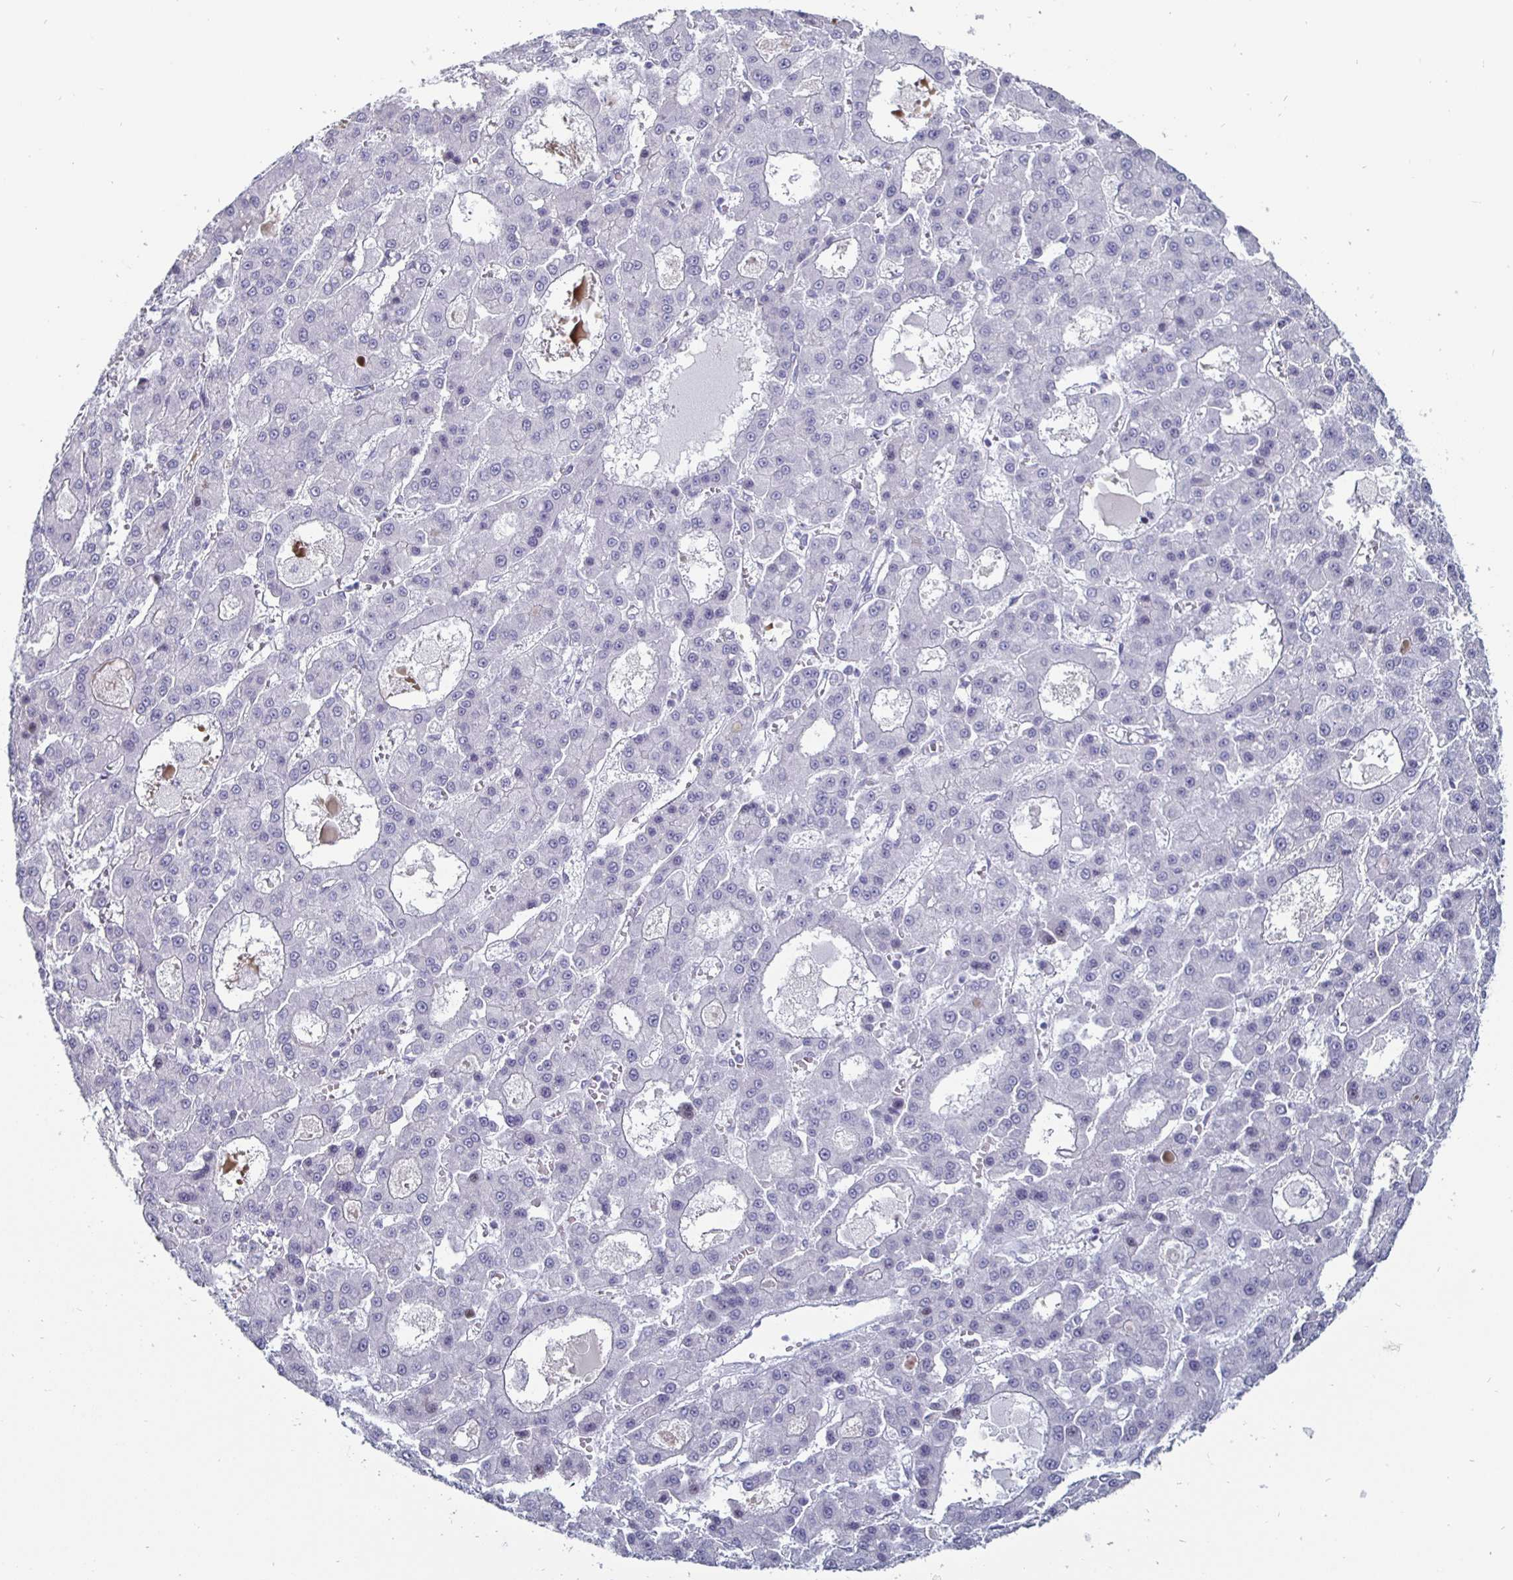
{"staining": {"intensity": "negative", "quantity": "none", "location": "none"}, "tissue": "liver cancer", "cell_type": "Tumor cells", "image_type": "cancer", "snomed": [{"axis": "morphology", "description": "Carcinoma, Hepatocellular, NOS"}, {"axis": "topography", "description": "Liver"}], "caption": "An immunohistochemistry micrograph of liver cancer (hepatocellular carcinoma) is shown. There is no staining in tumor cells of liver cancer (hepatocellular carcinoma).", "gene": "OOSP2", "patient": {"sex": "male", "age": 70}}